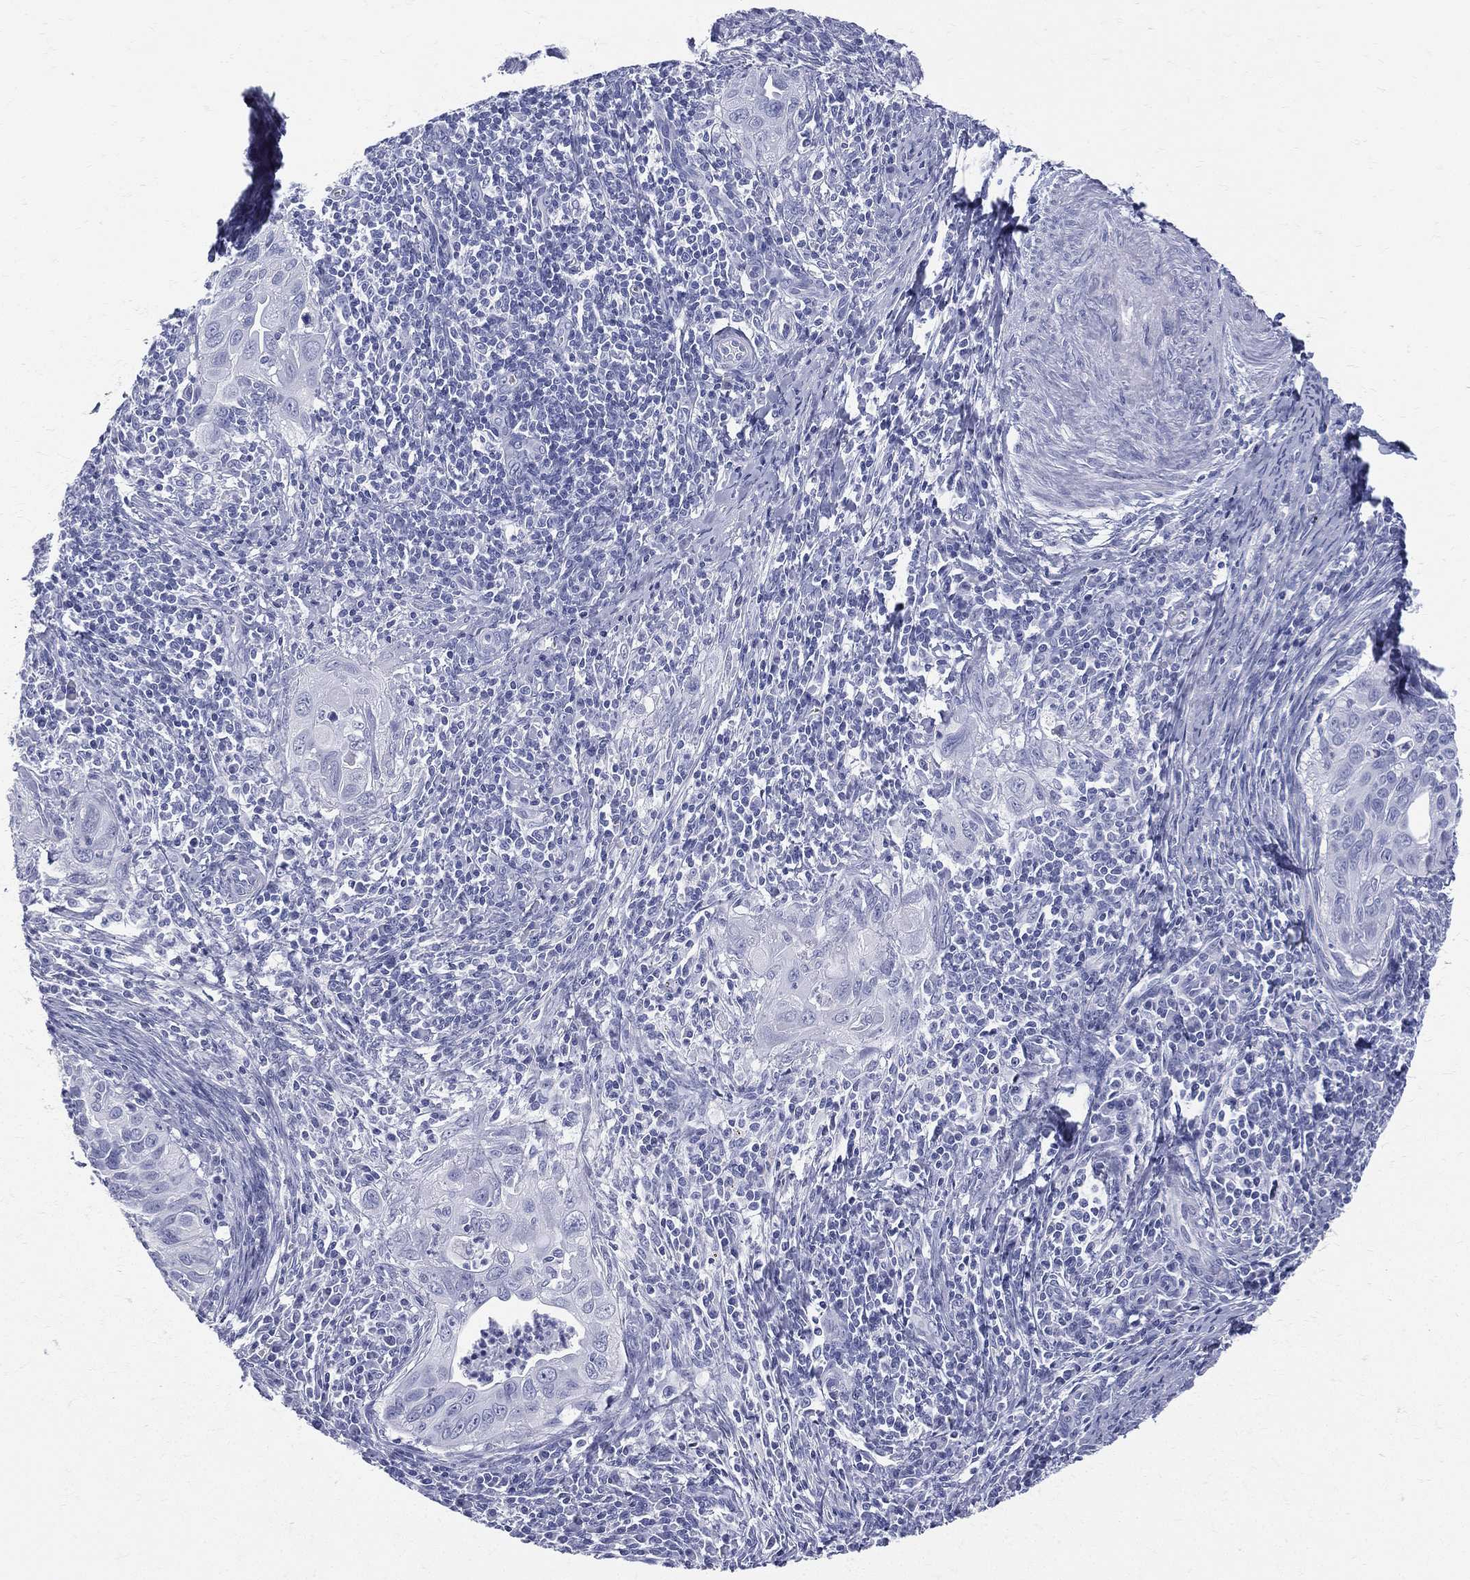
{"staining": {"intensity": "negative", "quantity": "none", "location": "none"}, "tissue": "cervical cancer", "cell_type": "Tumor cells", "image_type": "cancer", "snomed": [{"axis": "morphology", "description": "Squamous cell carcinoma, NOS"}, {"axis": "topography", "description": "Cervix"}], "caption": "Tumor cells show no significant positivity in squamous cell carcinoma (cervical).", "gene": "ETNPPL", "patient": {"sex": "female", "age": 26}}